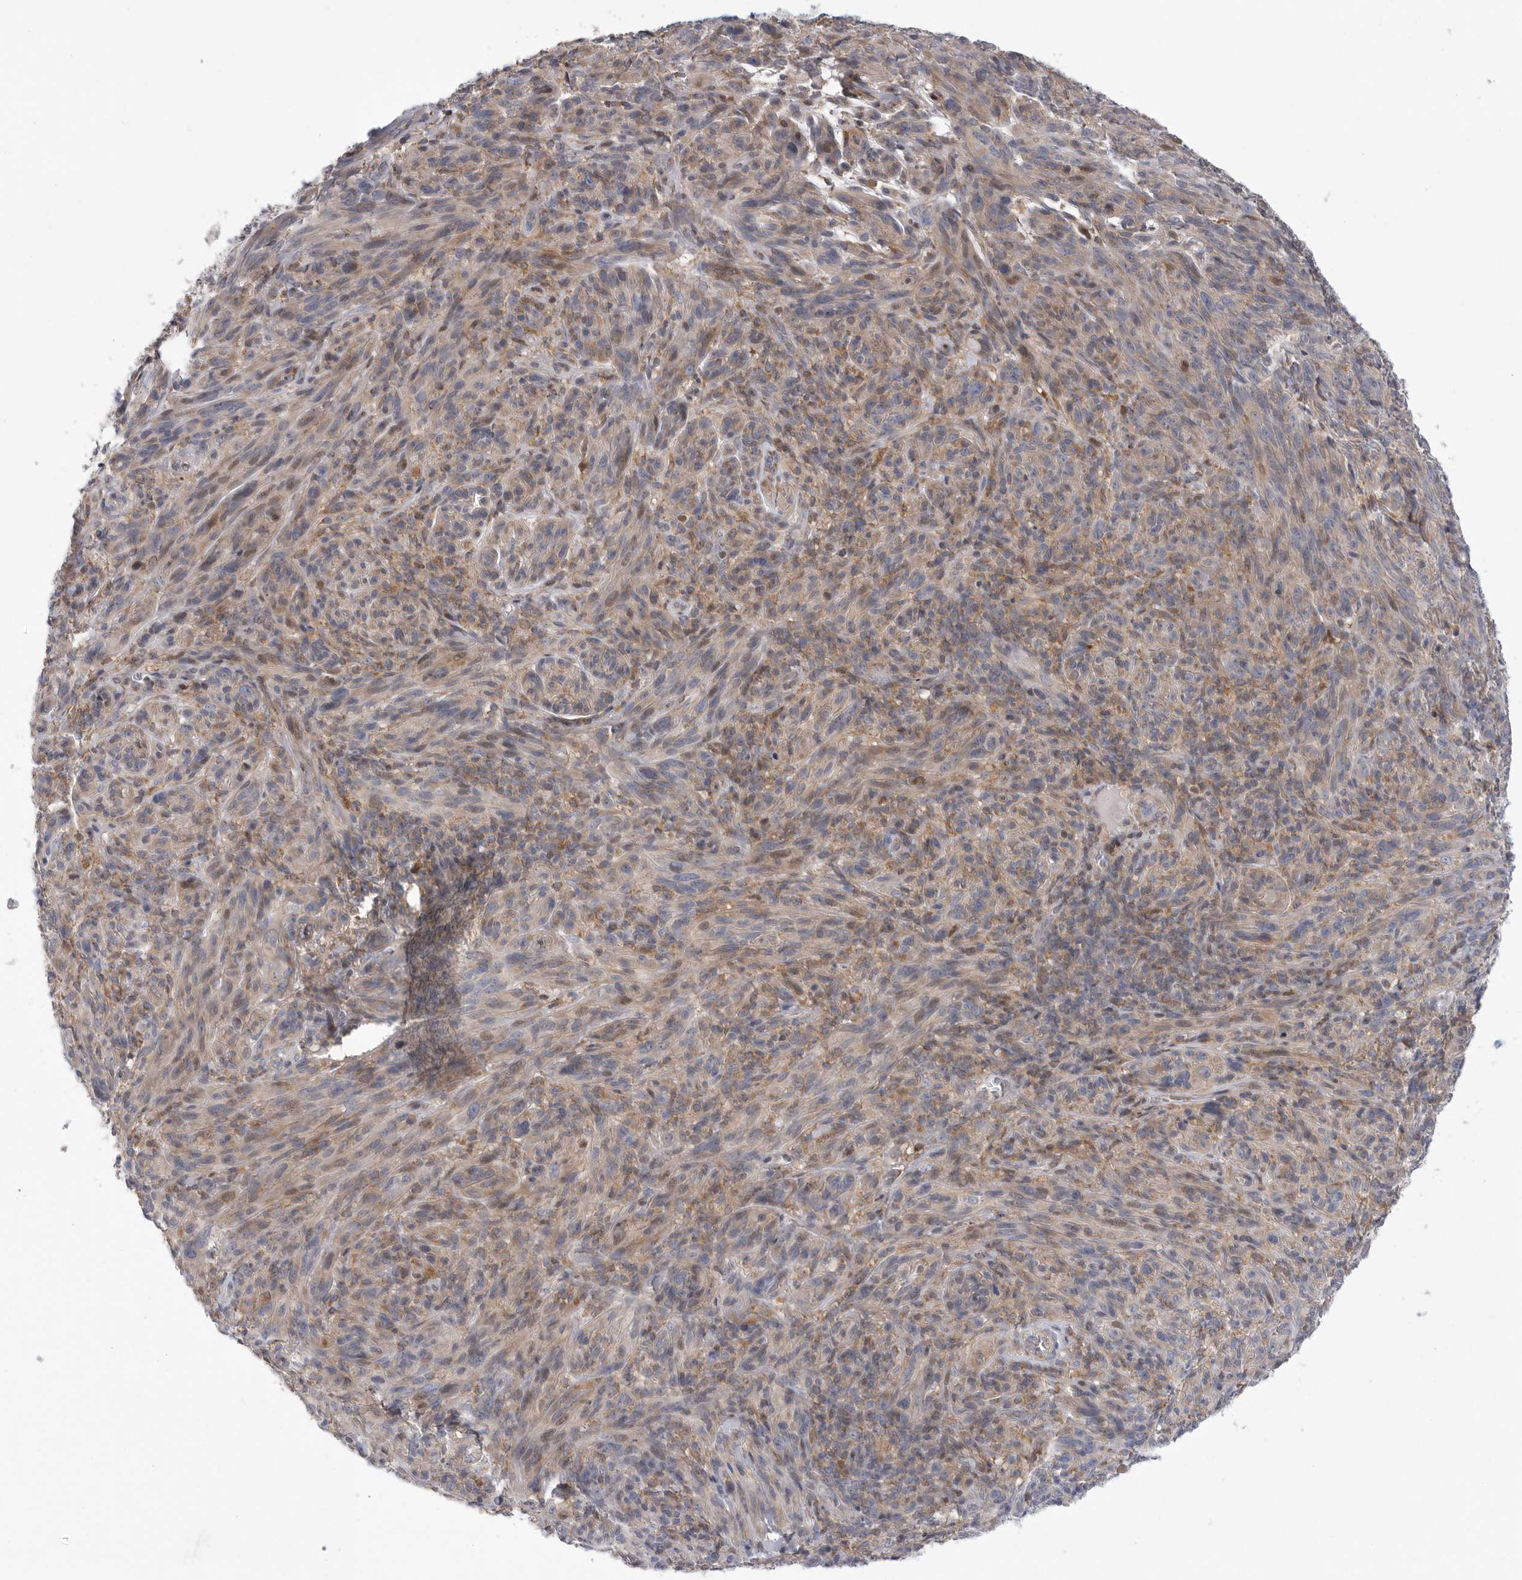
{"staining": {"intensity": "weak", "quantity": ">75%", "location": "cytoplasmic/membranous"}, "tissue": "melanoma", "cell_type": "Tumor cells", "image_type": "cancer", "snomed": [{"axis": "morphology", "description": "Malignant melanoma, NOS"}, {"axis": "topography", "description": "Skin of head"}], "caption": "A photomicrograph of malignant melanoma stained for a protein displays weak cytoplasmic/membranous brown staining in tumor cells.", "gene": "MPZL1", "patient": {"sex": "male", "age": 96}}